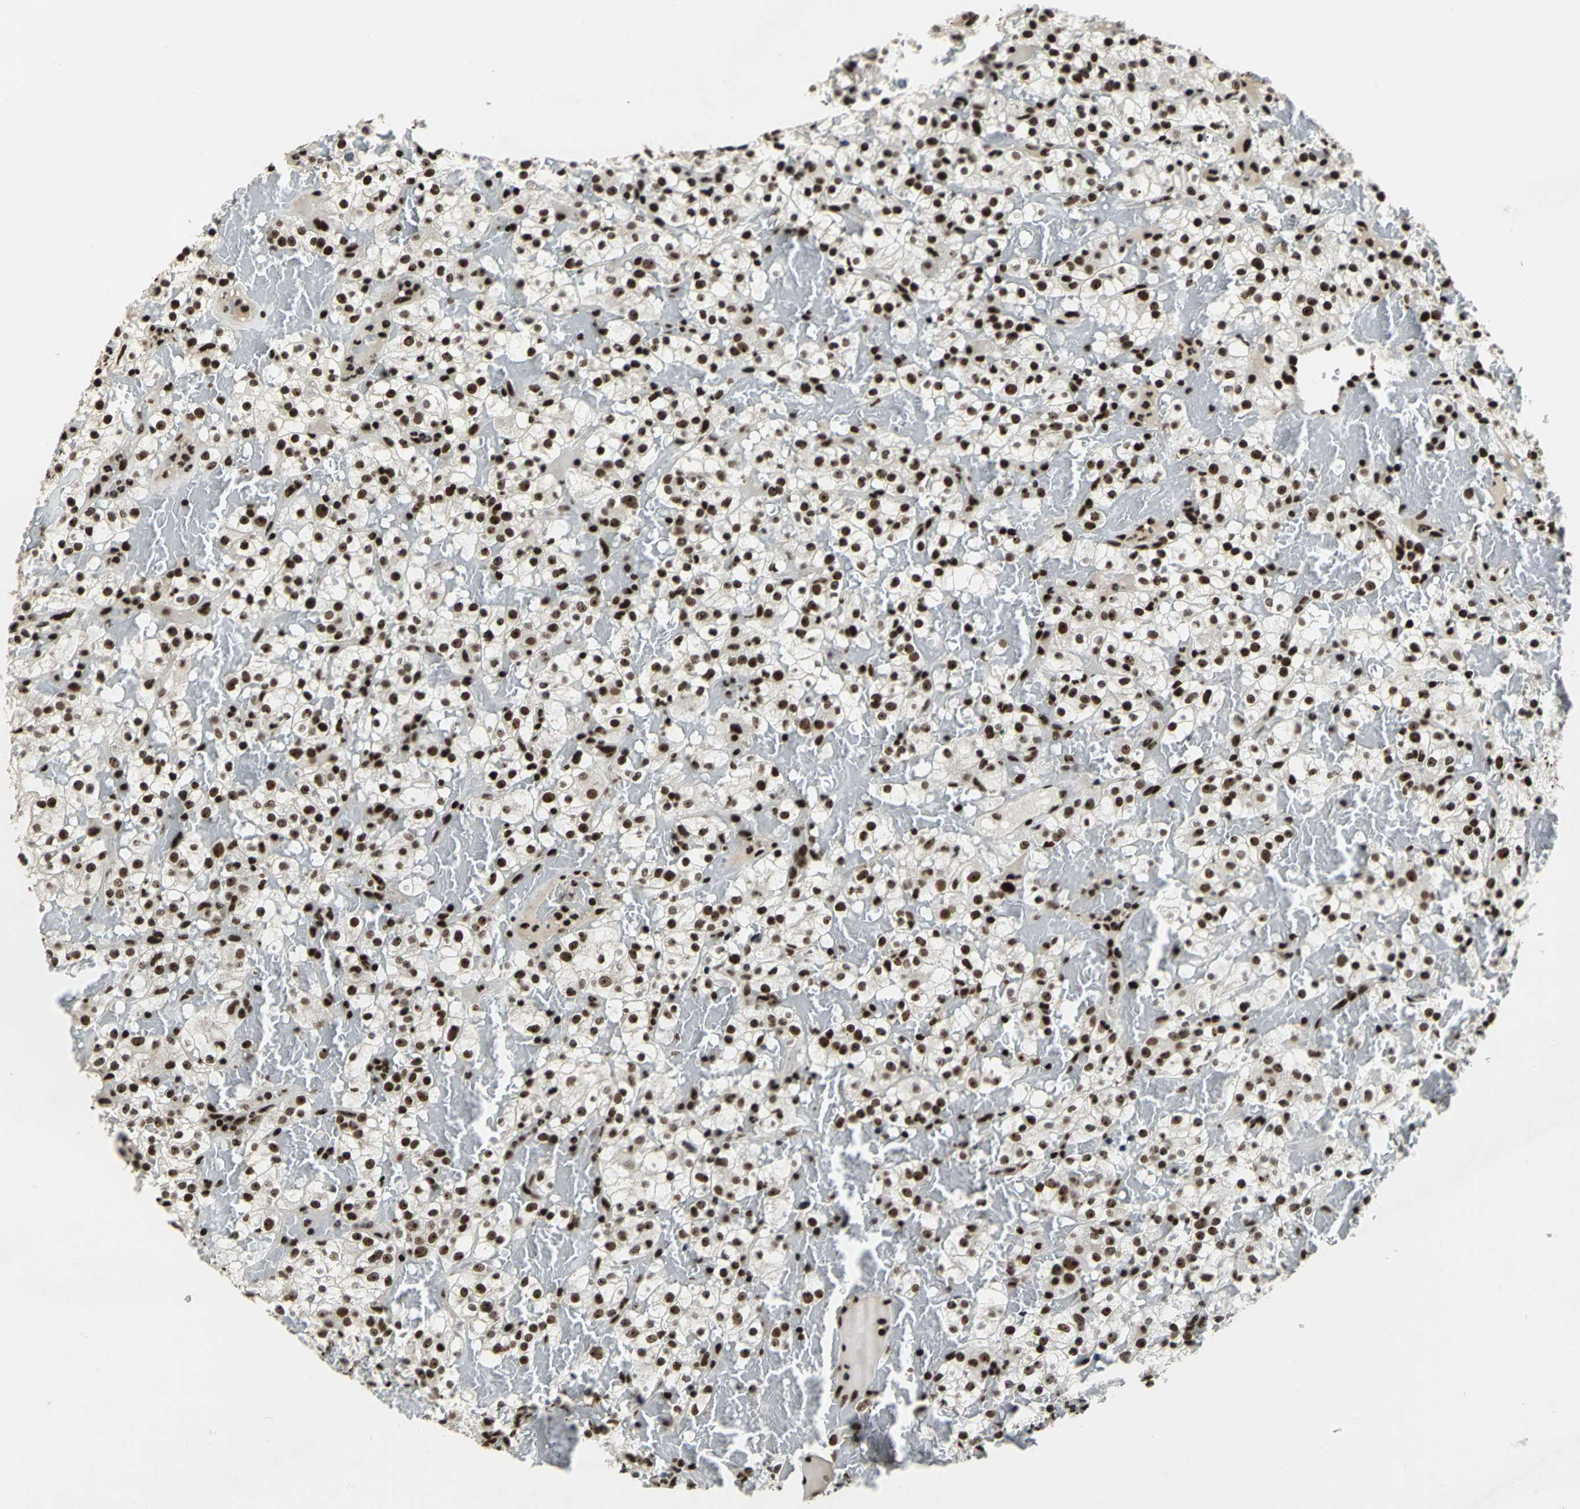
{"staining": {"intensity": "moderate", "quantity": ">75%", "location": "nuclear"}, "tissue": "renal cancer", "cell_type": "Tumor cells", "image_type": "cancer", "snomed": [{"axis": "morphology", "description": "Normal tissue, NOS"}, {"axis": "morphology", "description": "Adenocarcinoma, NOS"}, {"axis": "topography", "description": "Kidney"}], "caption": "Immunohistochemical staining of renal adenocarcinoma reveals moderate nuclear protein positivity in approximately >75% of tumor cells.", "gene": "UBTF", "patient": {"sex": "female", "age": 72}}